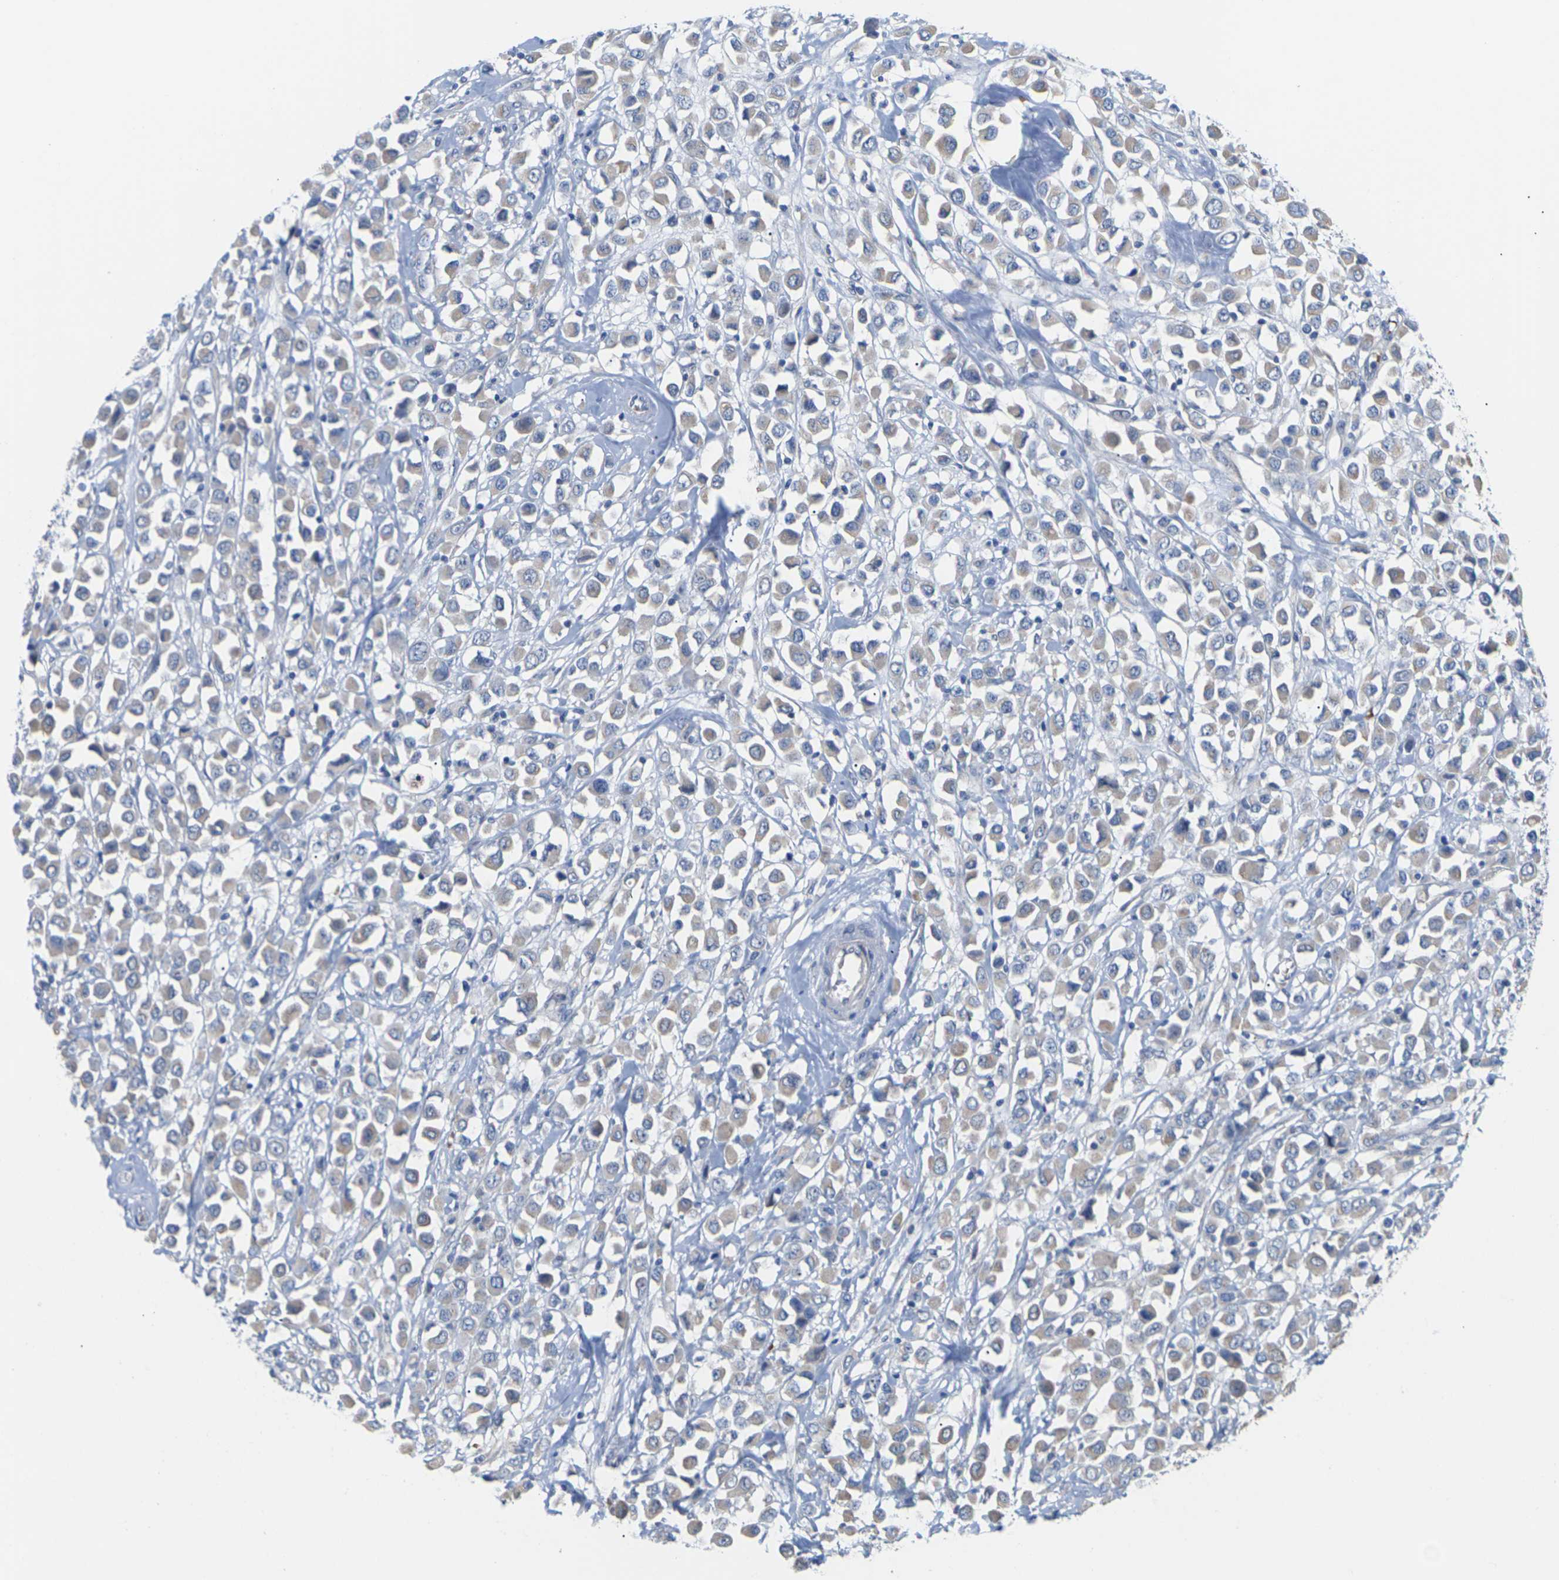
{"staining": {"intensity": "weak", "quantity": ">75%", "location": "cytoplasmic/membranous"}, "tissue": "breast cancer", "cell_type": "Tumor cells", "image_type": "cancer", "snomed": [{"axis": "morphology", "description": "Duct carcinoma"}, {"axis": "topography", "description": "Breast"}], "caption": "Immunohistochemistry (DAB) staining of human breast cancer exhibits weak cytoplasmic/membranous protein positivity in about >75% of tumor cells. (brown staining indicates protein expression, while blue staining denotes nuclei).", "gene": "TMCO4", "patient": {"sex": "female", "age": 61}}